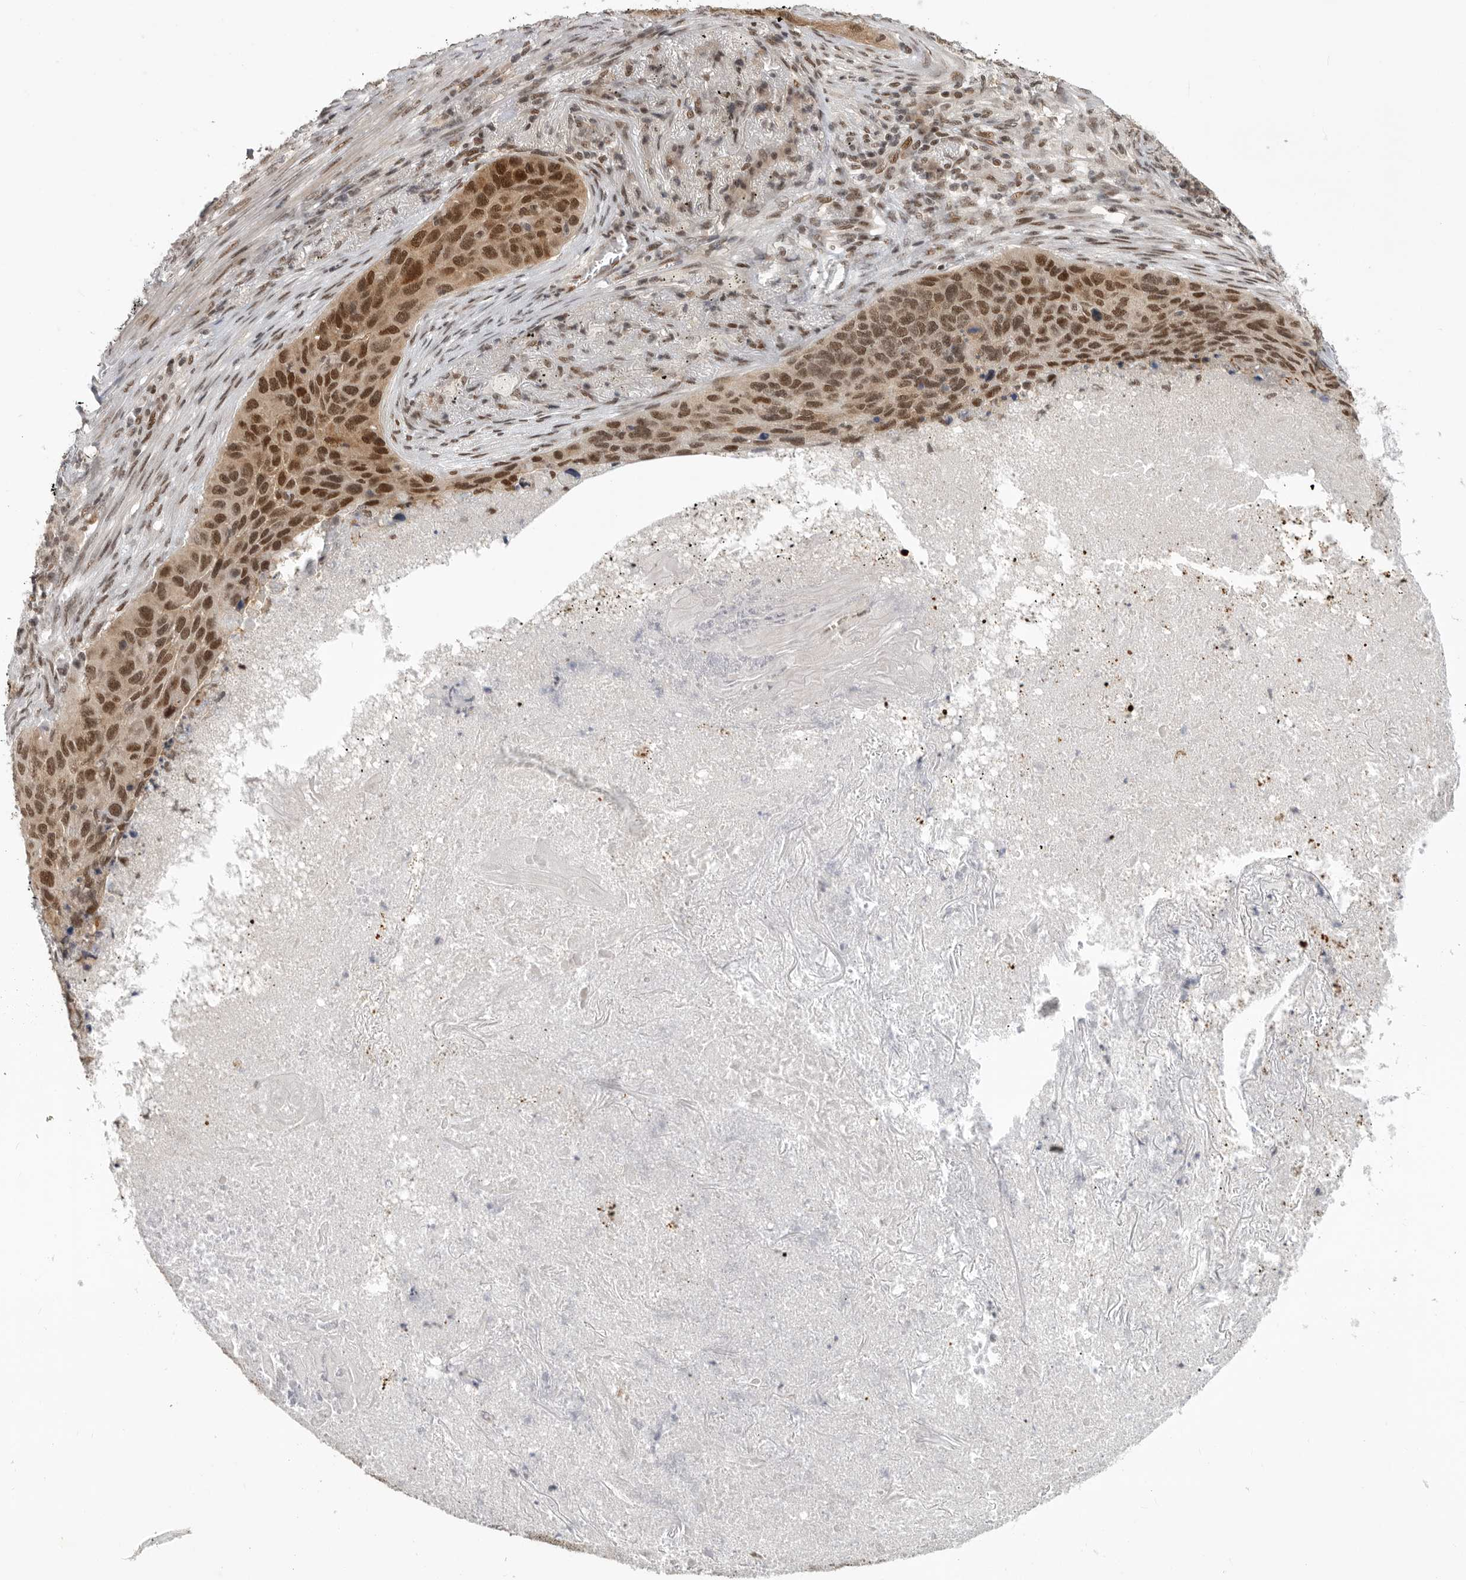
{"staining": {"intensity": "moderate", "quantity": ">75%", "location": "cytoplasmic/membranous,nuclear"}, "tissue": "lung cancer", "cell_type": "Tumor cells", "image_type": "cancer", "snomed": [{"axis": "morphology", "description": "Squamous cell carcinoma, NOS"}, {"axis": "topography", "description": "Lung"}], "caption": "Tumor cells demonstrate medium levels of moderate cytoplasmic/membranous and nuclear staining in about >75% of cells in squamous cell carcinoma (lung).", "gene": "ZNF830", "patient": {"sex": "female", "age": 63}}